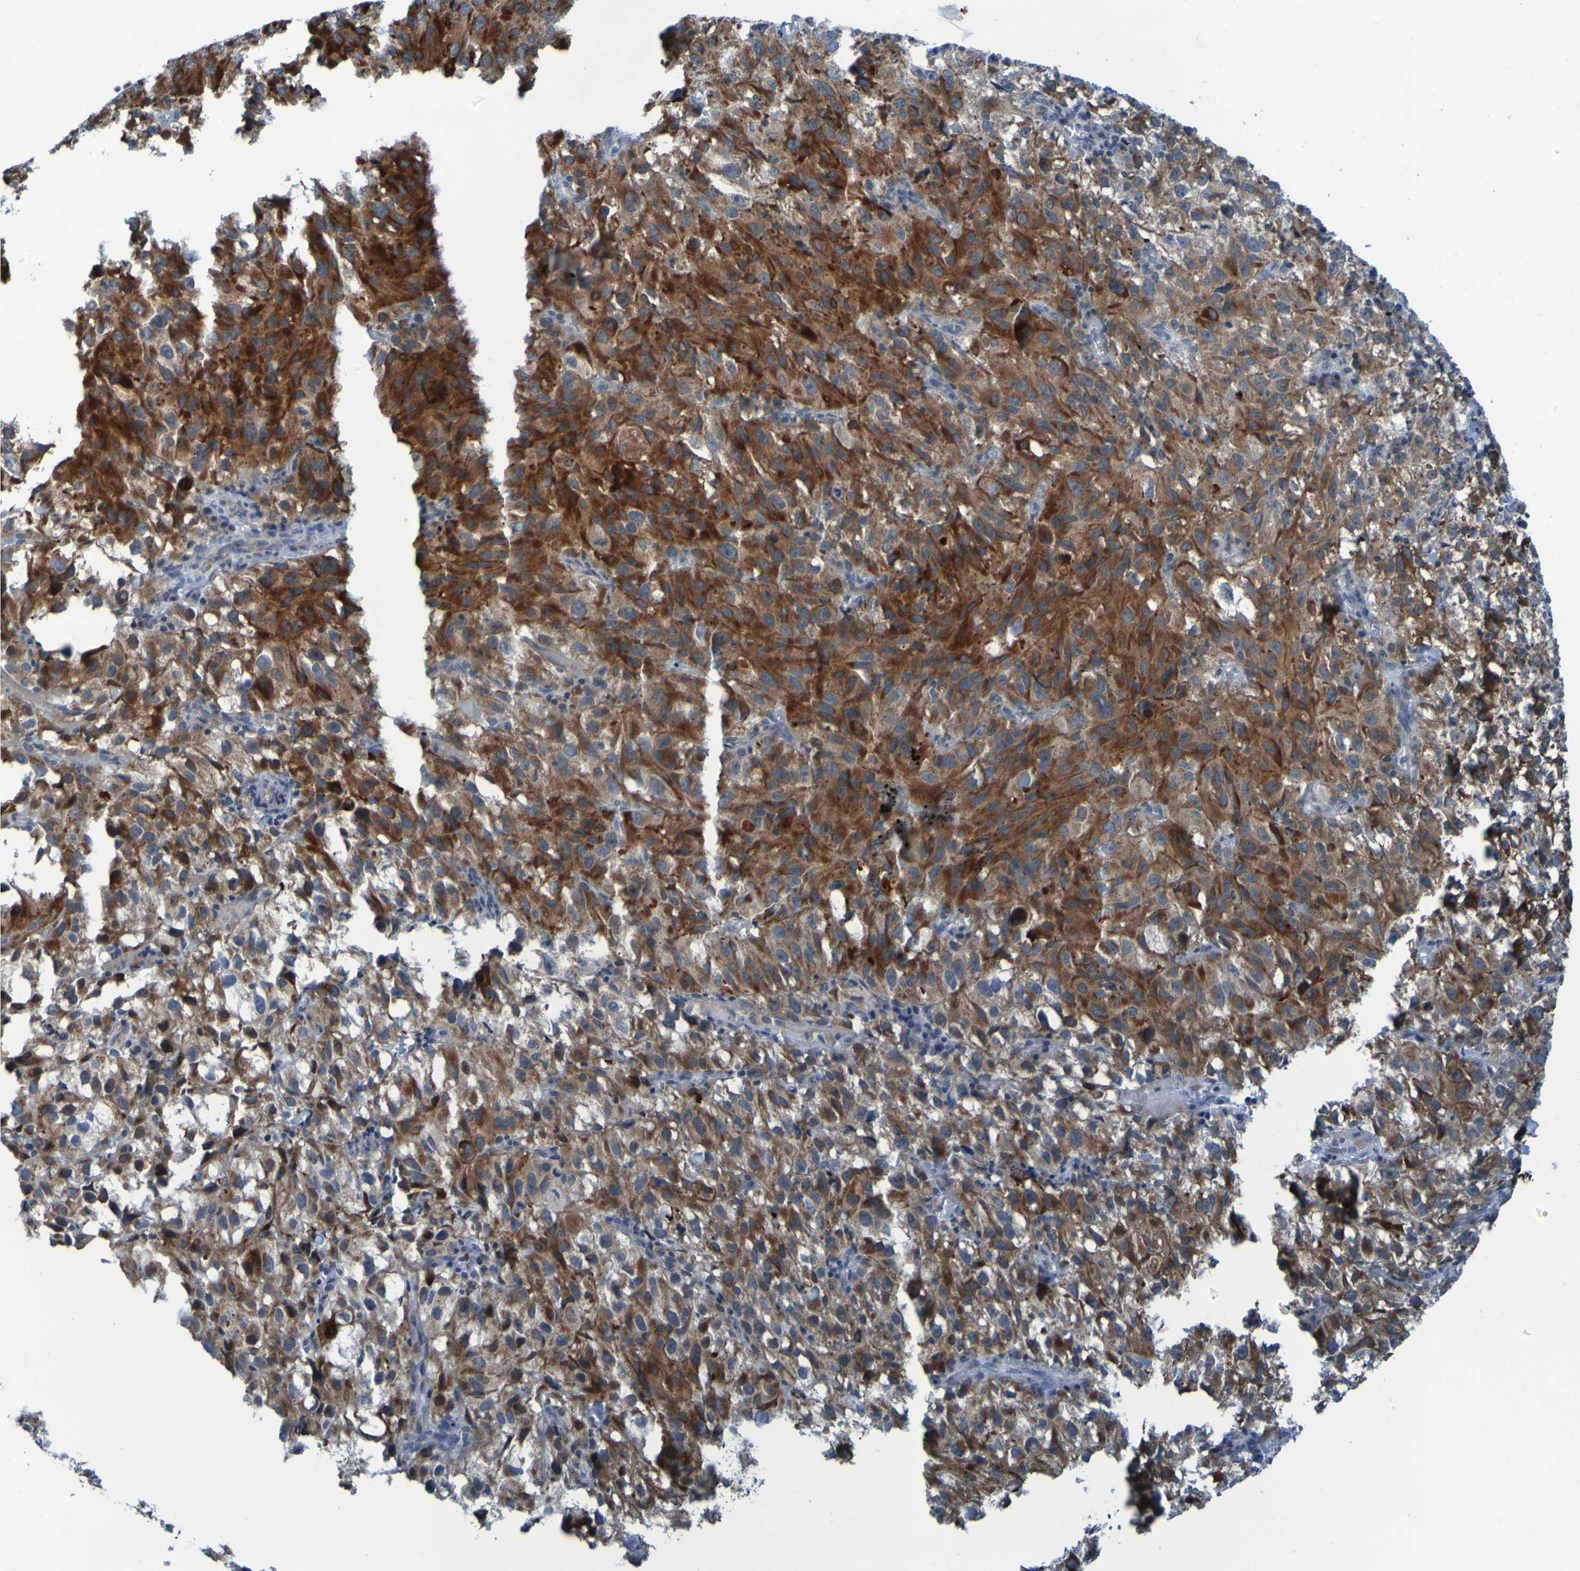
{"staining": {"intensity": "strong", "quantity": ">75%", "location": "cytoplasmic/membranous"}, "tissue": "melanoma", "cell_type": "Tumor cells", "image_type": "cancer", "snomed": [{"axis": "morphology", "description": "Malignant melanoma, NOS"}, {"axis": "topography", "description": "Skin"}], "caption": "About >75% of tumor cells in malignant melanoma display strong cytoplasmic/membranous protein positivity as visualized by brown immunohistochemical staining.", "gene": "UNG", "patient": {"sex": "female", "age": 104}}